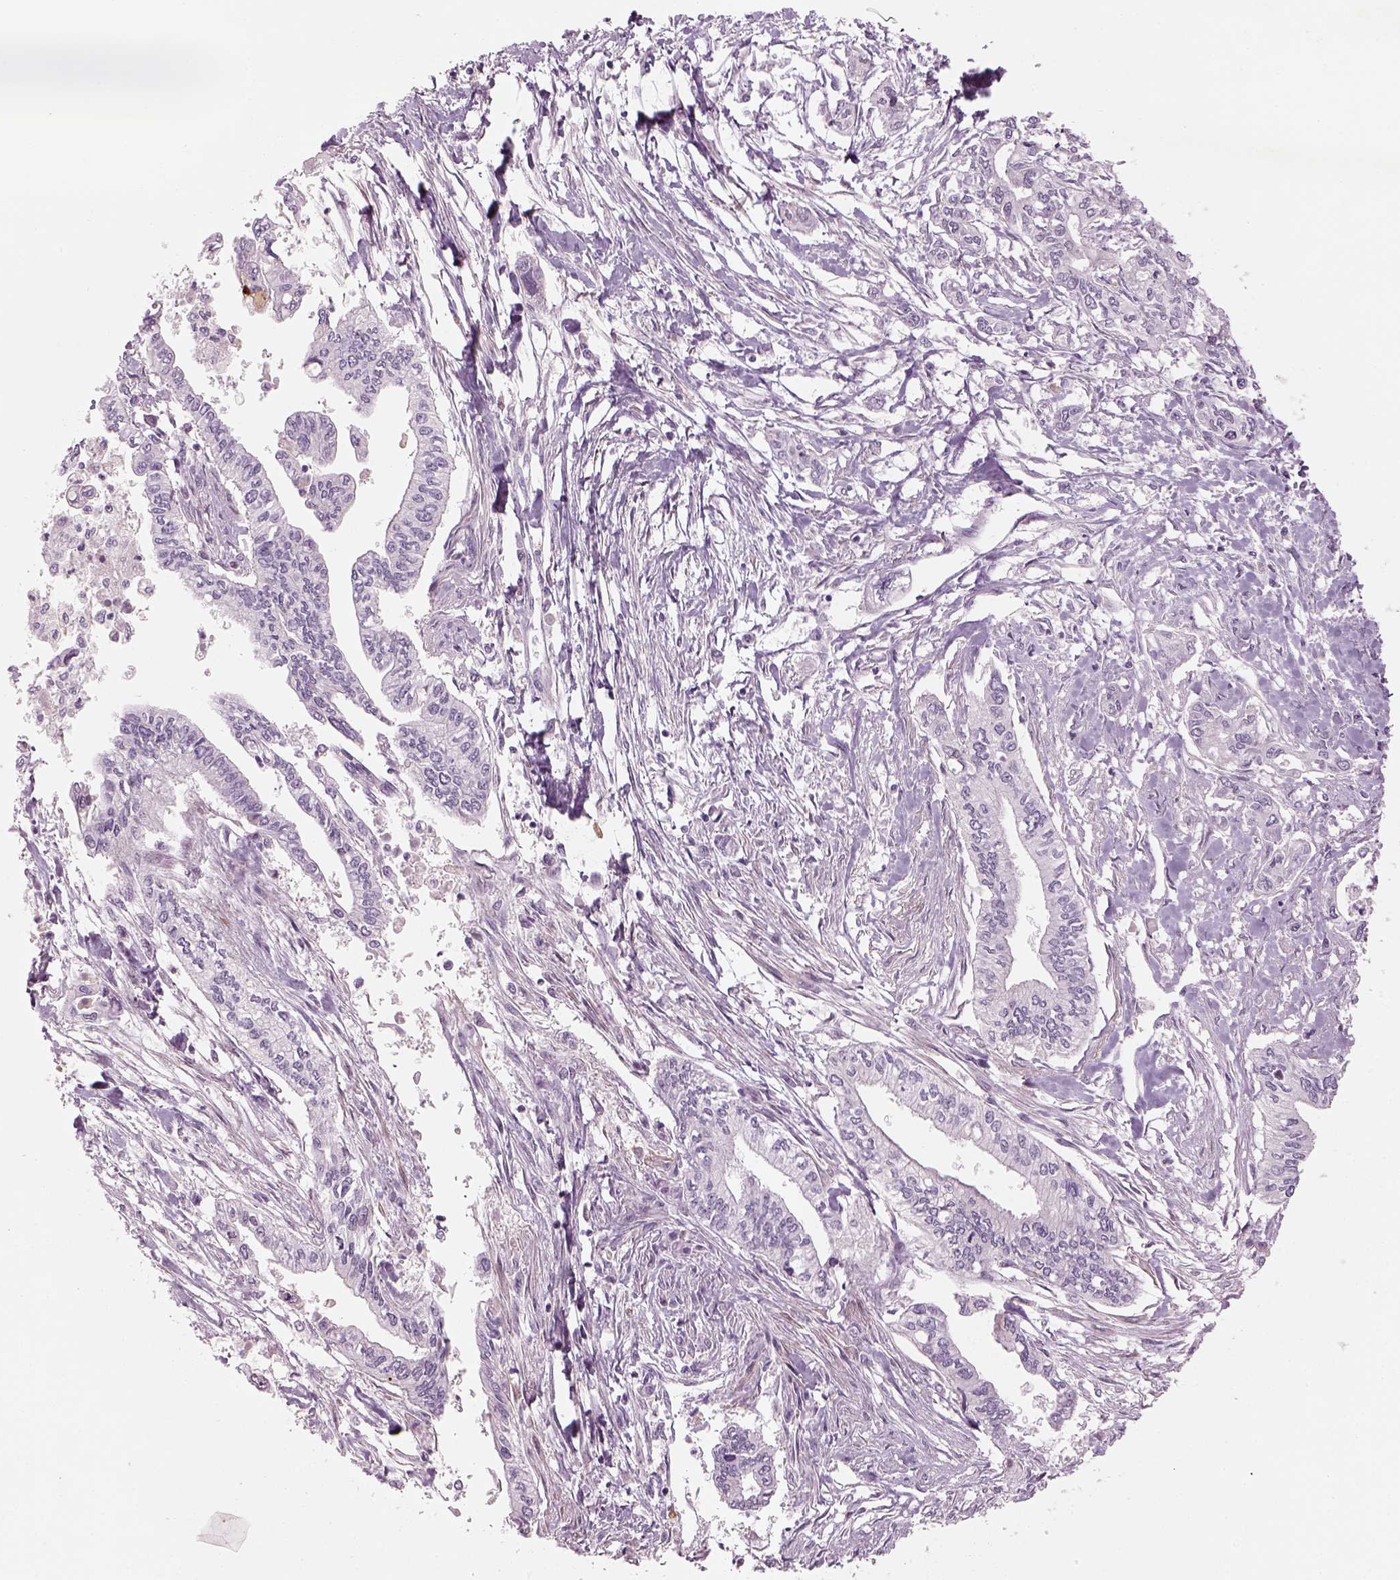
{"staining": {"intensity": "negative", "quantity": "none", "location": "none"}, "tissue": "pancreatic cancer", "cell_type": "Tumor cells", "image_type": "cancer", "snomed": [{"axis": "morphology", "description": "Adenocarcinoma, NOS"}, {"axis": "topography", "description": "Pancreas"}], "caption": "Immunohistochemistry photomicrograph of neoplastic tissue: human pancreatic adenocarcinoma stained with DAB (3,3'-diaminobenzidine) demonstrates no significant protein positivity in tumor cells.", "gene": "PABPC1L2B", "patient": {"sex": "male", "age": 60}}